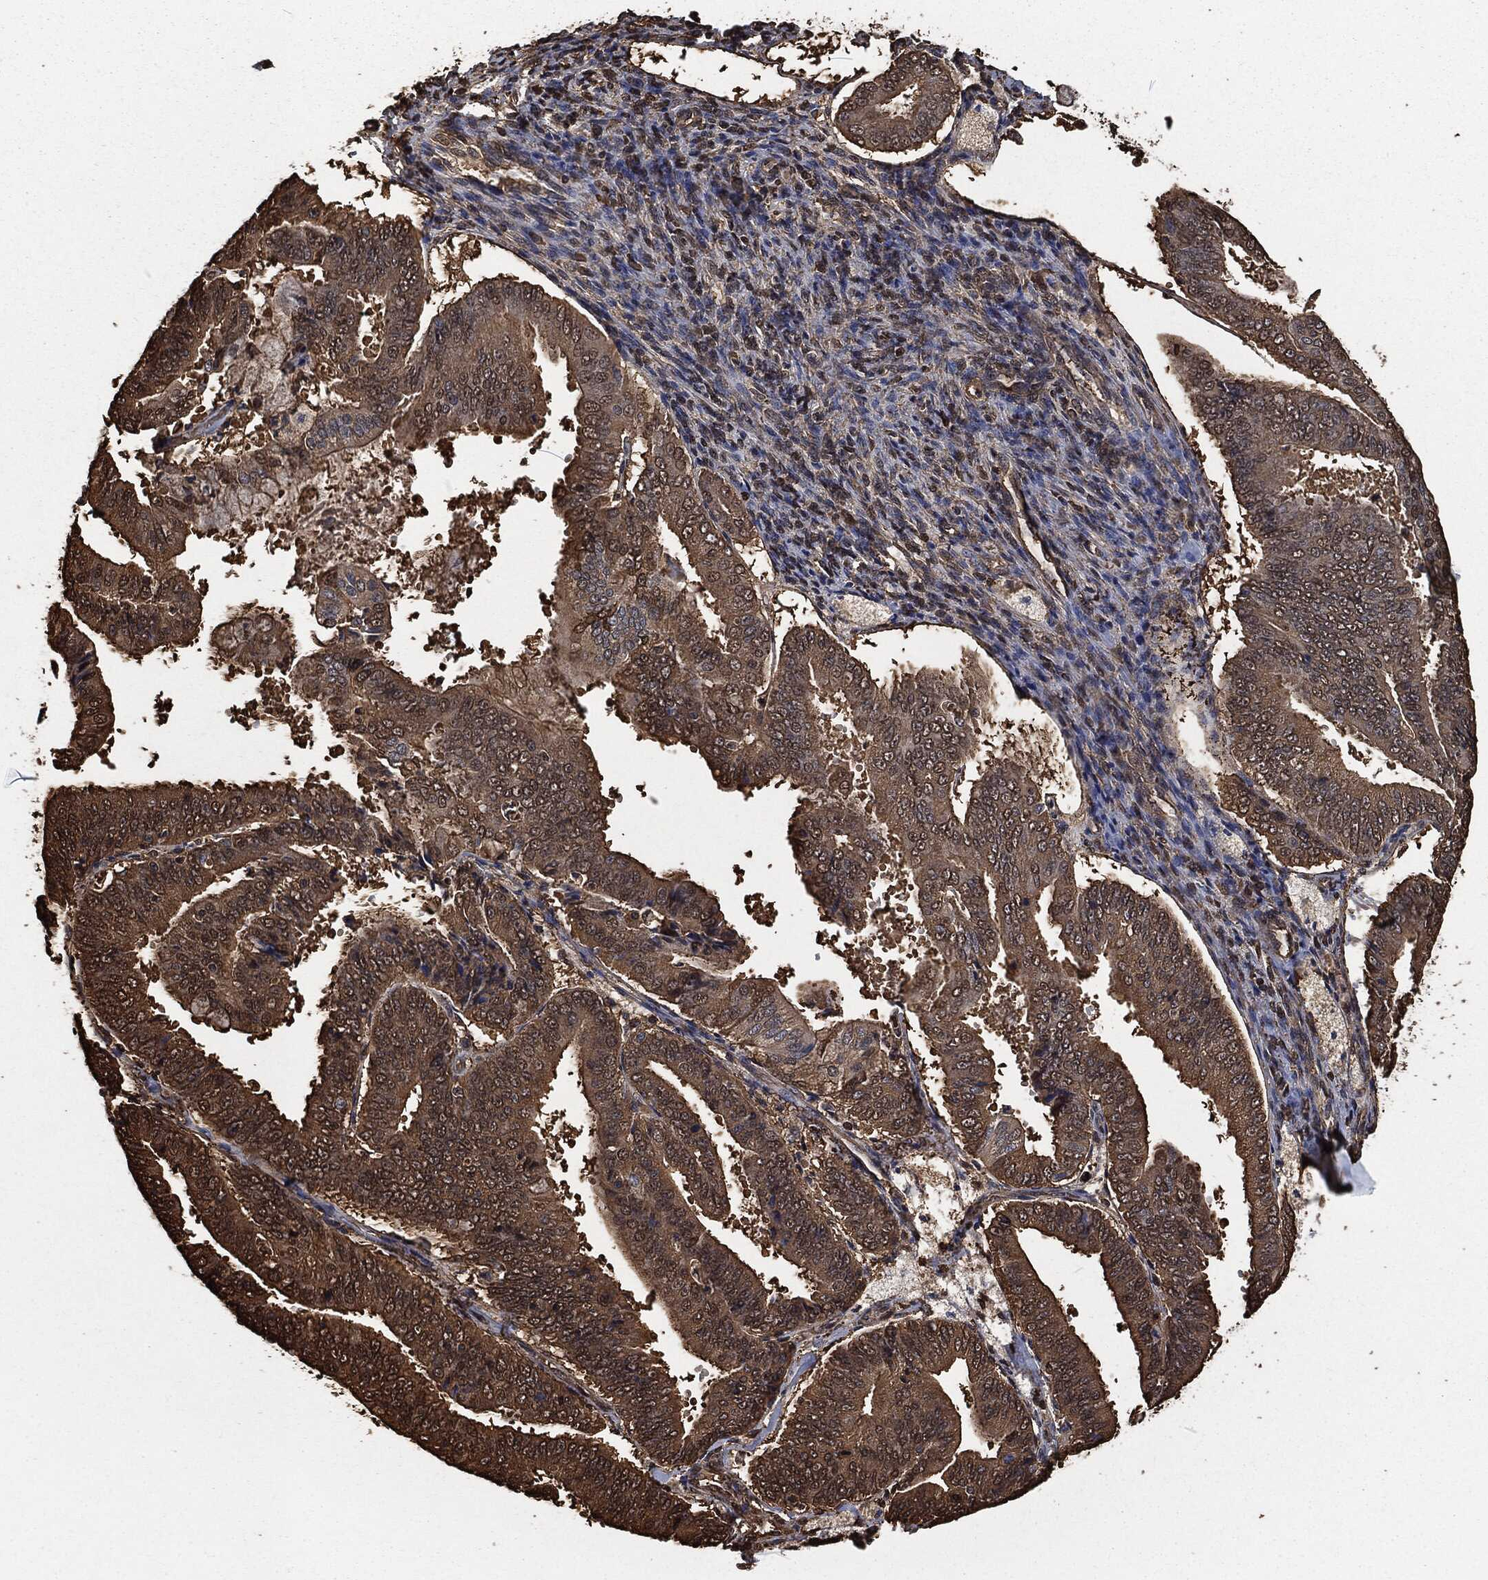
{"staining": {"intensity": "moderate", "quantity": ">75%", "location": "cytoplasmic/membranous"}, "tissue": "endometrial cancer", "cell_type": "Tumor cells", "image_type": "cancer", "snomed": [{"axis": "morphology", "description": "Adenocarcinoma, NOS"}, {"axis": "topography", "description": "Endometrium"}], "caption": "Moderate cytoplasmic/membranous protein expression is seen in about >75% of tumor cells in endometrial adenocarcinoma. The staining is performed using DAB brown chromogen to label protein expression. The nuclei are counter-stained blue using hematoxylin.", "gene": "PRDX4", "patient": {"sex": "female", "age": 63}}